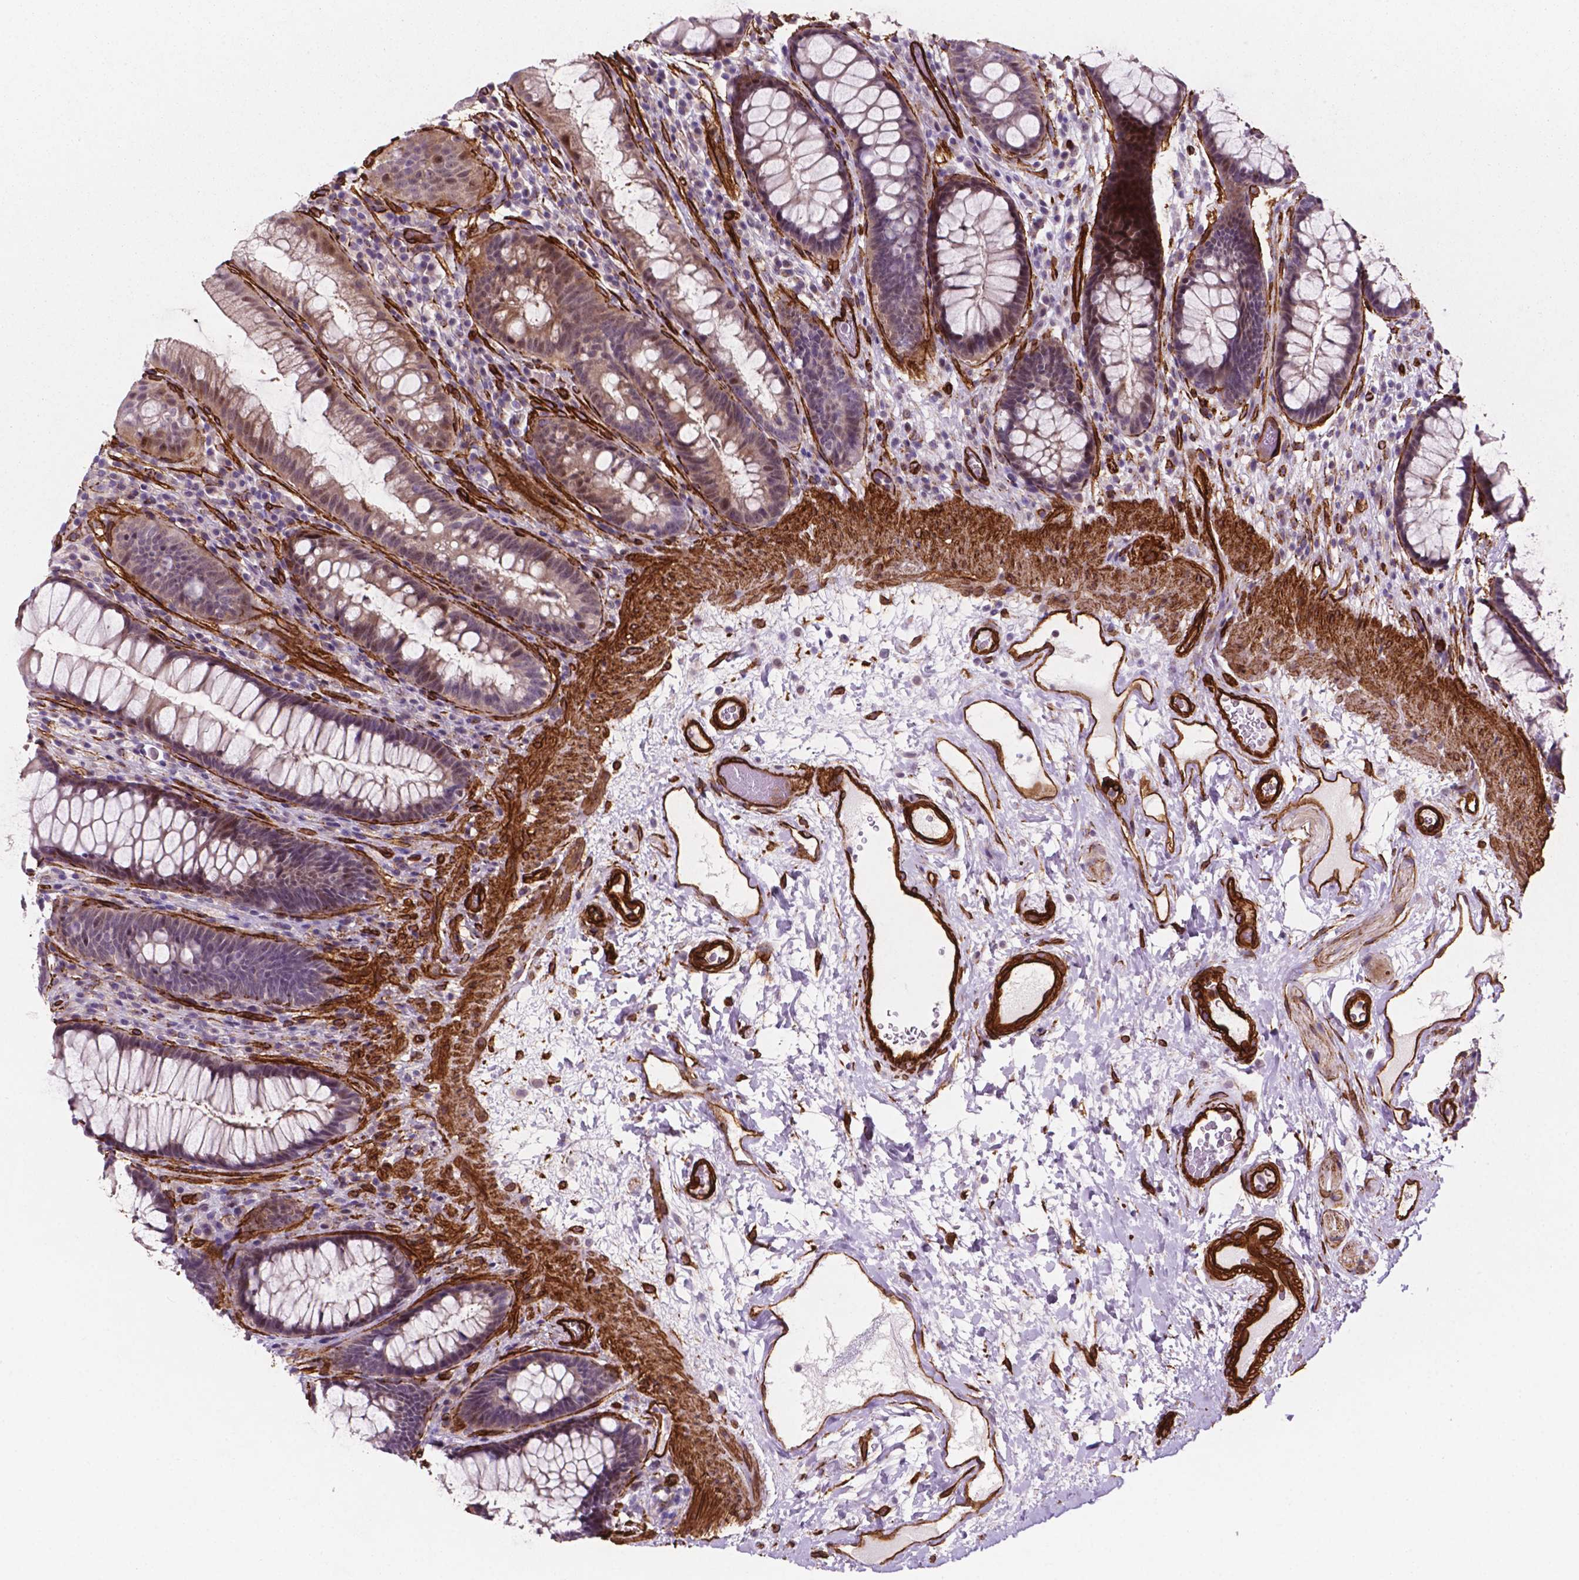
{"staining": {"intensity": "negative", "quantity": "none", "location": "none"}, "tissue": "rectum", "cell_type": "Glandular cells", "image_type": "normal", "snomed": [{"axis": "morphology", "description": "Normal tissue, NOS"}, {"axis": "topography", "description": "Rectum"}], "caption": "IHC micrograph of normal rectum stained for a protein (brown), which demonstrates no positivity in glandular cells.", "gene": "EGFL8", "patient": {"sex": "male", "age": 72}}